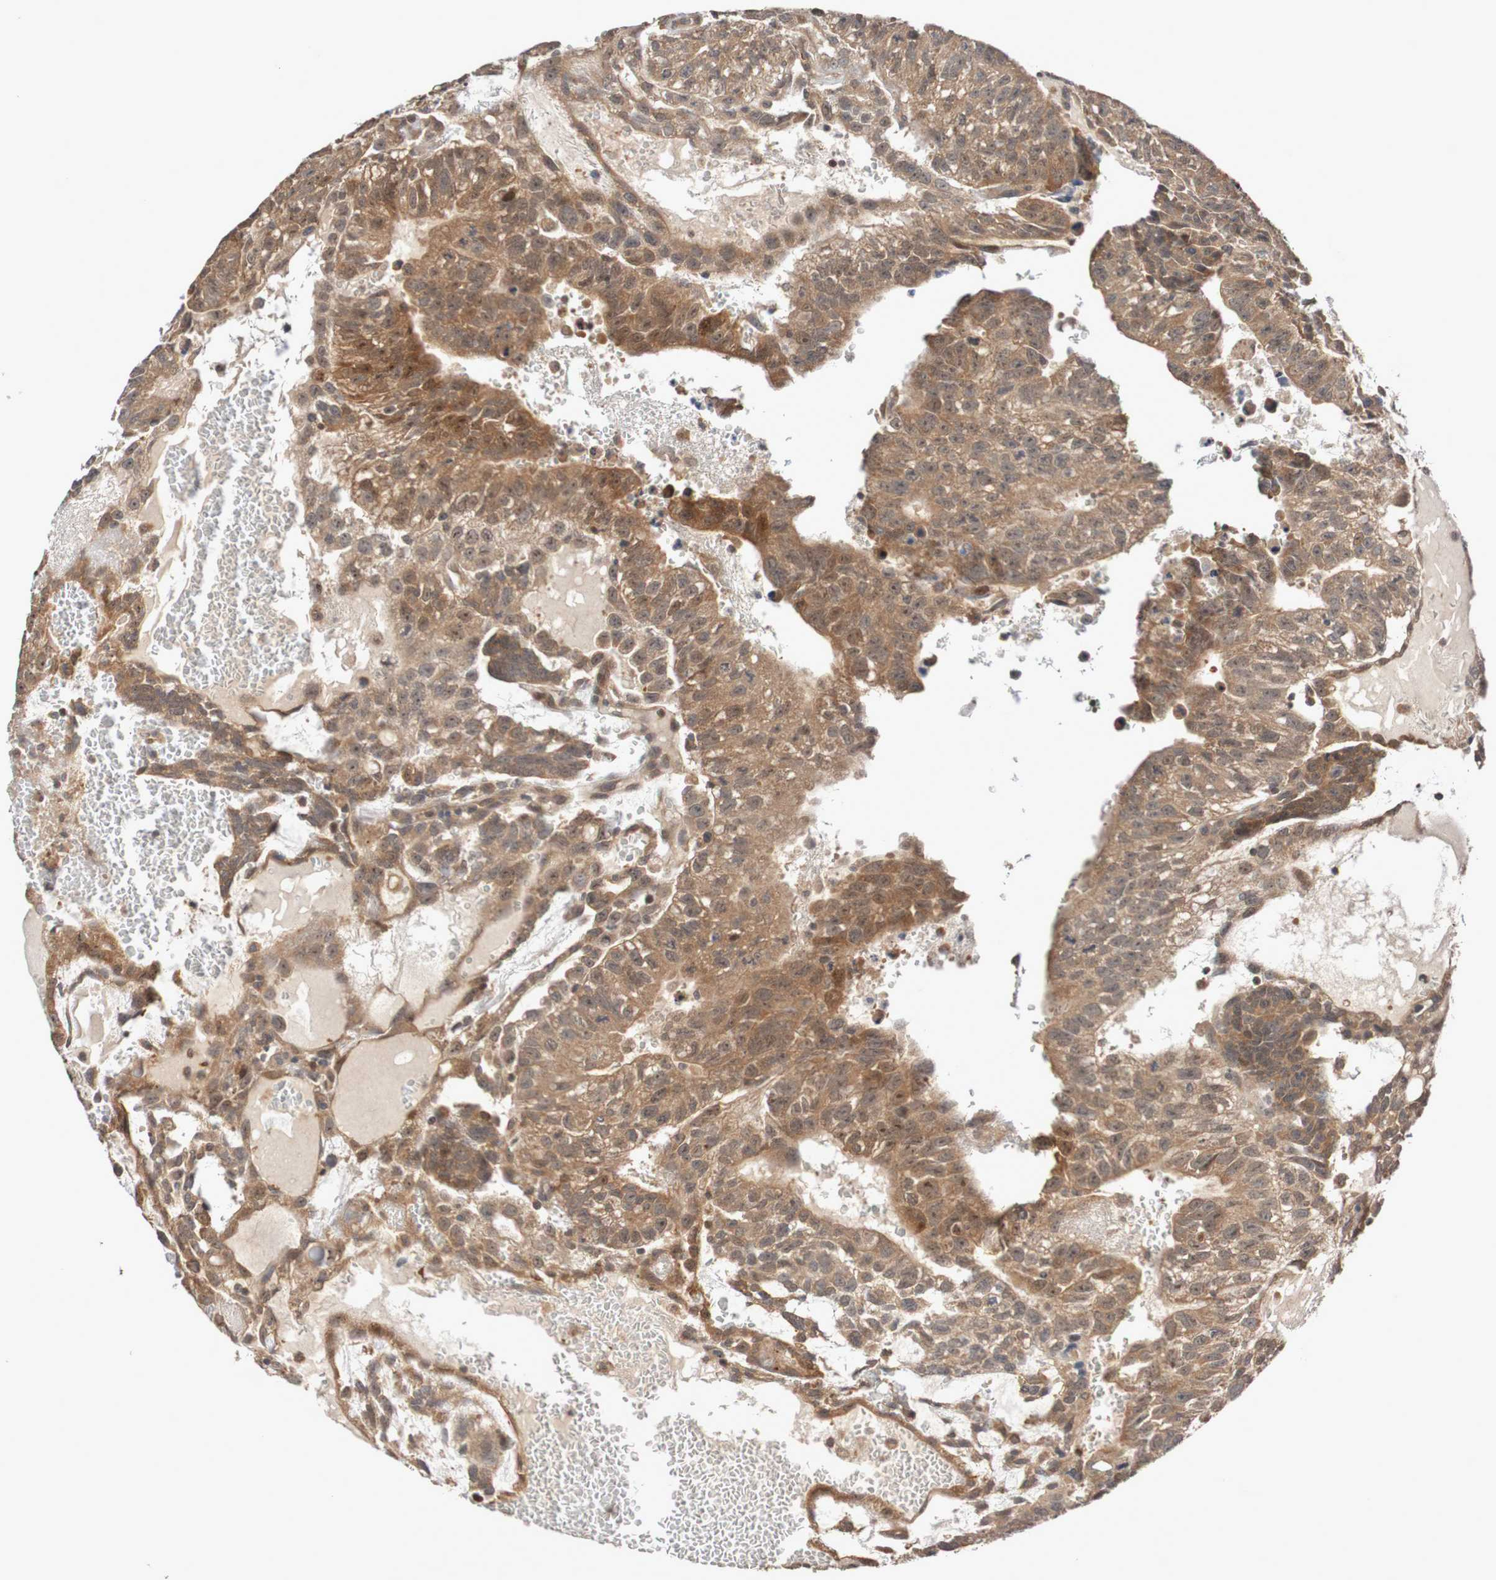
{"staining": {"intensity": "moderate", "quantity": ">75%", "location": "cytoplasmic/membranous"}, "tissue": "testis cancer", "cell_type": "Tumor cells", "image_type": "cancer", "snomed": [{"axis": "morphology", "description": "Seminoma, NOS"}, {"axis": "morphology", "description": "Carcinoma, Embryonal, NOS"}, {"axis": "topography", "description": "Testis"}], "caption": "This is an image of IHC staining of testis cancer (seminoma), which shows moderate staining in the cytoplasmic/membranous of tumor cells.", "gene": "PHPT1", "patient": {"sex": "male", "age": 52}}